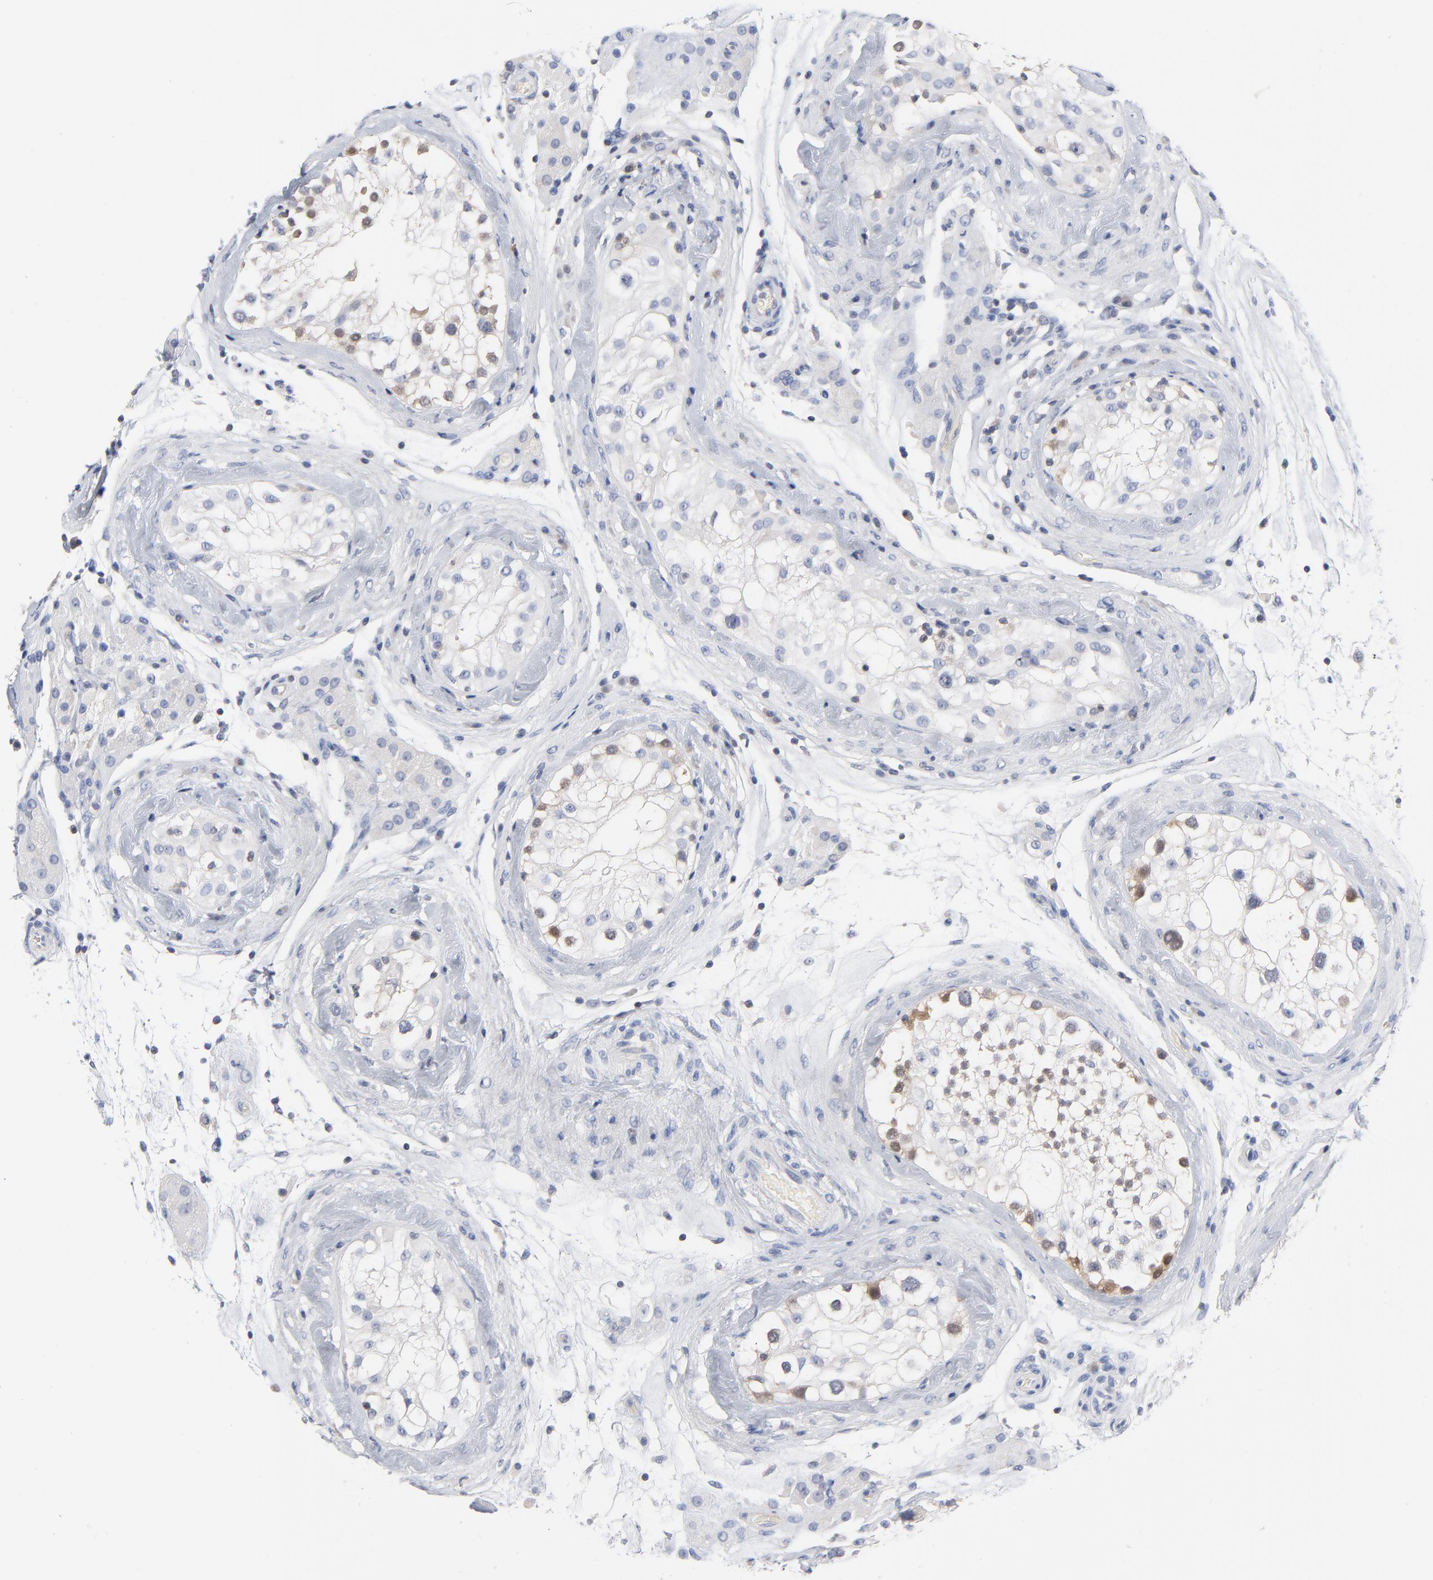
{"staining": {"intensity": "weak", "quantity": "<25%", "location": "cytoplasmic/membranous,nuclear"}, "tissue": "testis", "cell_type": "Cells in seminiferous ducts", "image_type": "normal", "snomed": [{"axis": "morphology", "description": "Normal tissue, NOS"}, {"axis": "topography", "description": "Testis"}], "caption": "Testis stained for a protein using immunohistochemistry (IHC) exhibits no staining cells in seminiferous ducts.", "gene": "CAB39L", "patient": {"sex": "male", "age": 46}}